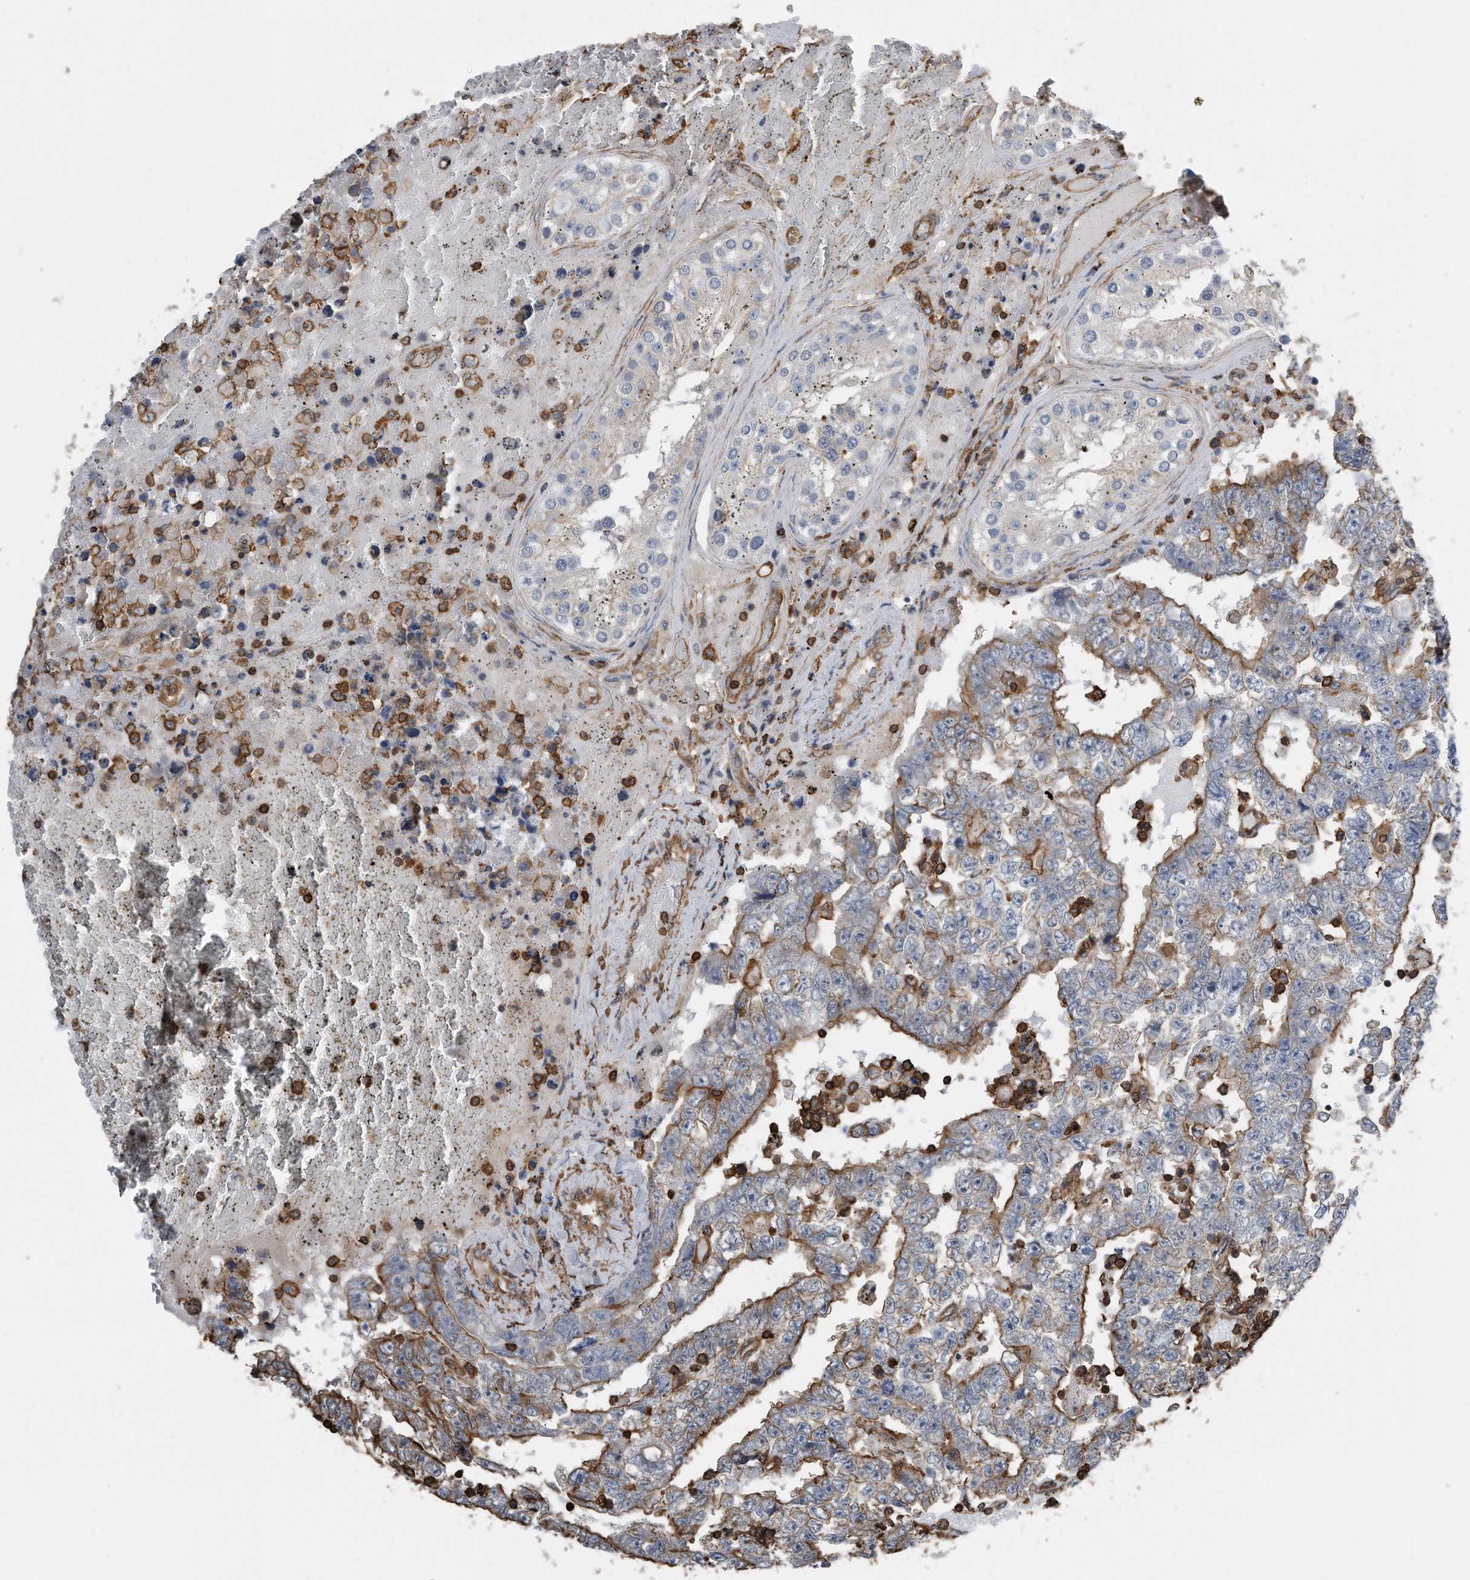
{"staining": {"intensity": "moderate", "quantity": ">75%", "location": "cytoplasmic/membranous"}, "tissue": "testis cancer", "cell_type": "Tumor cells", "image_type": "cancer", "snomed": [{"axis": "morphology", "description": "Carcinoma, Embryonal, NOS"}, {"axis": "topography", "description": "Testis"}], "caption": "Immunohistochemistry of testis cancer demonstrates medium levels of moderate cytoplasmic/membranous staining in about >75% of tumor cells. (DAB IHC, brown staining for protein, blue staining for nuclei).", "gene": "RSPO3", "patient": {"sex": "male", "age": 25}}